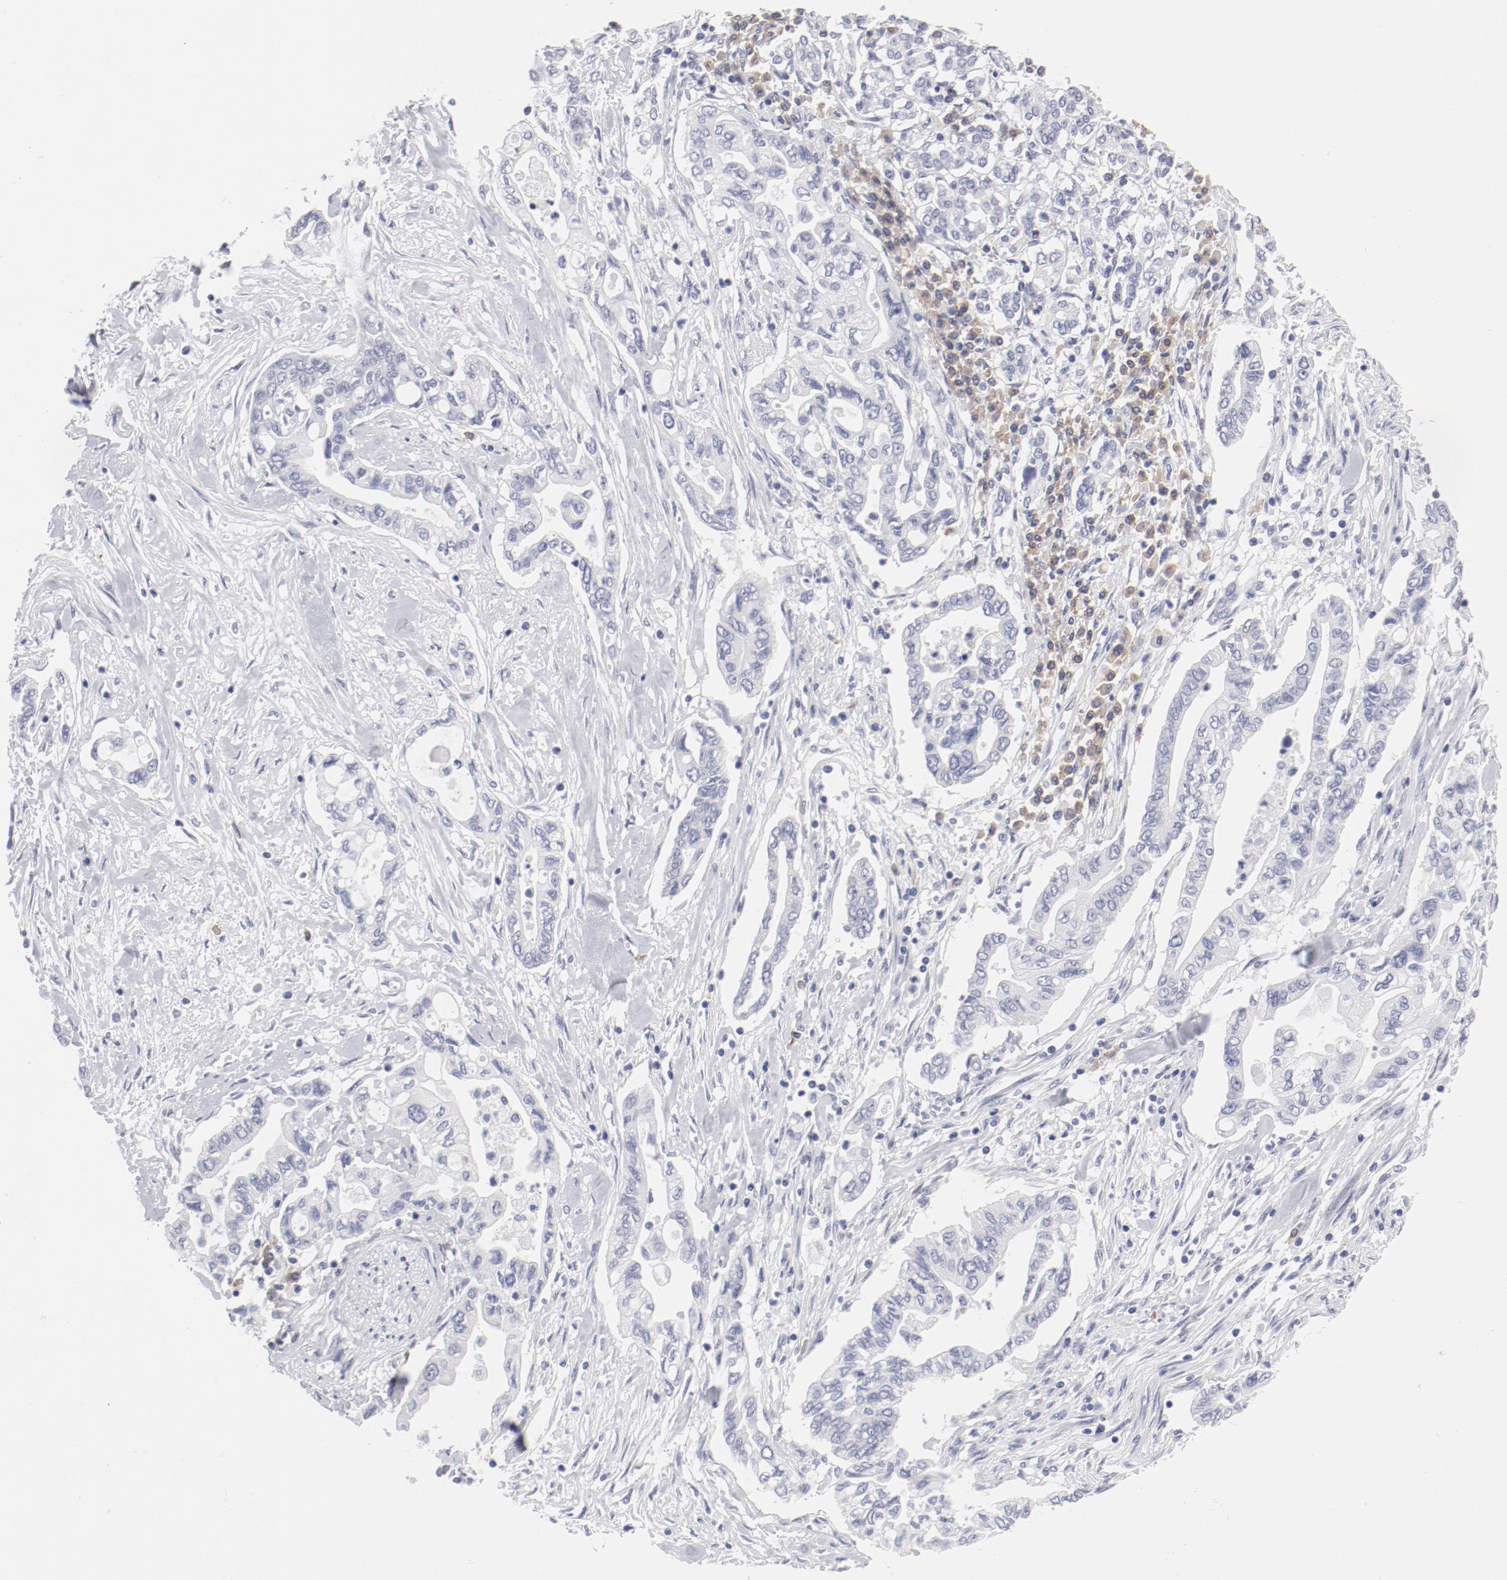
{"staining": {"intensity": "negative", "quantity": "none", "location": "none"}, "tissue": "pancreatic cancer", "cell_type": "Tumor cells", "image_type": "cancer", "snomed": [{"axis": "morphology", "description": "Adenocarcinoma, NOS"}, {"axis": "topography", "description": "Pancreas"}], "caption": "This is an immunohistochemistry (IHC) photomicrograph of human pancreatic adenocarcinoma. There is no positivity in tumor cells.", "gene": "LAX1", "patient": {"sex": "female", "age": 57}}